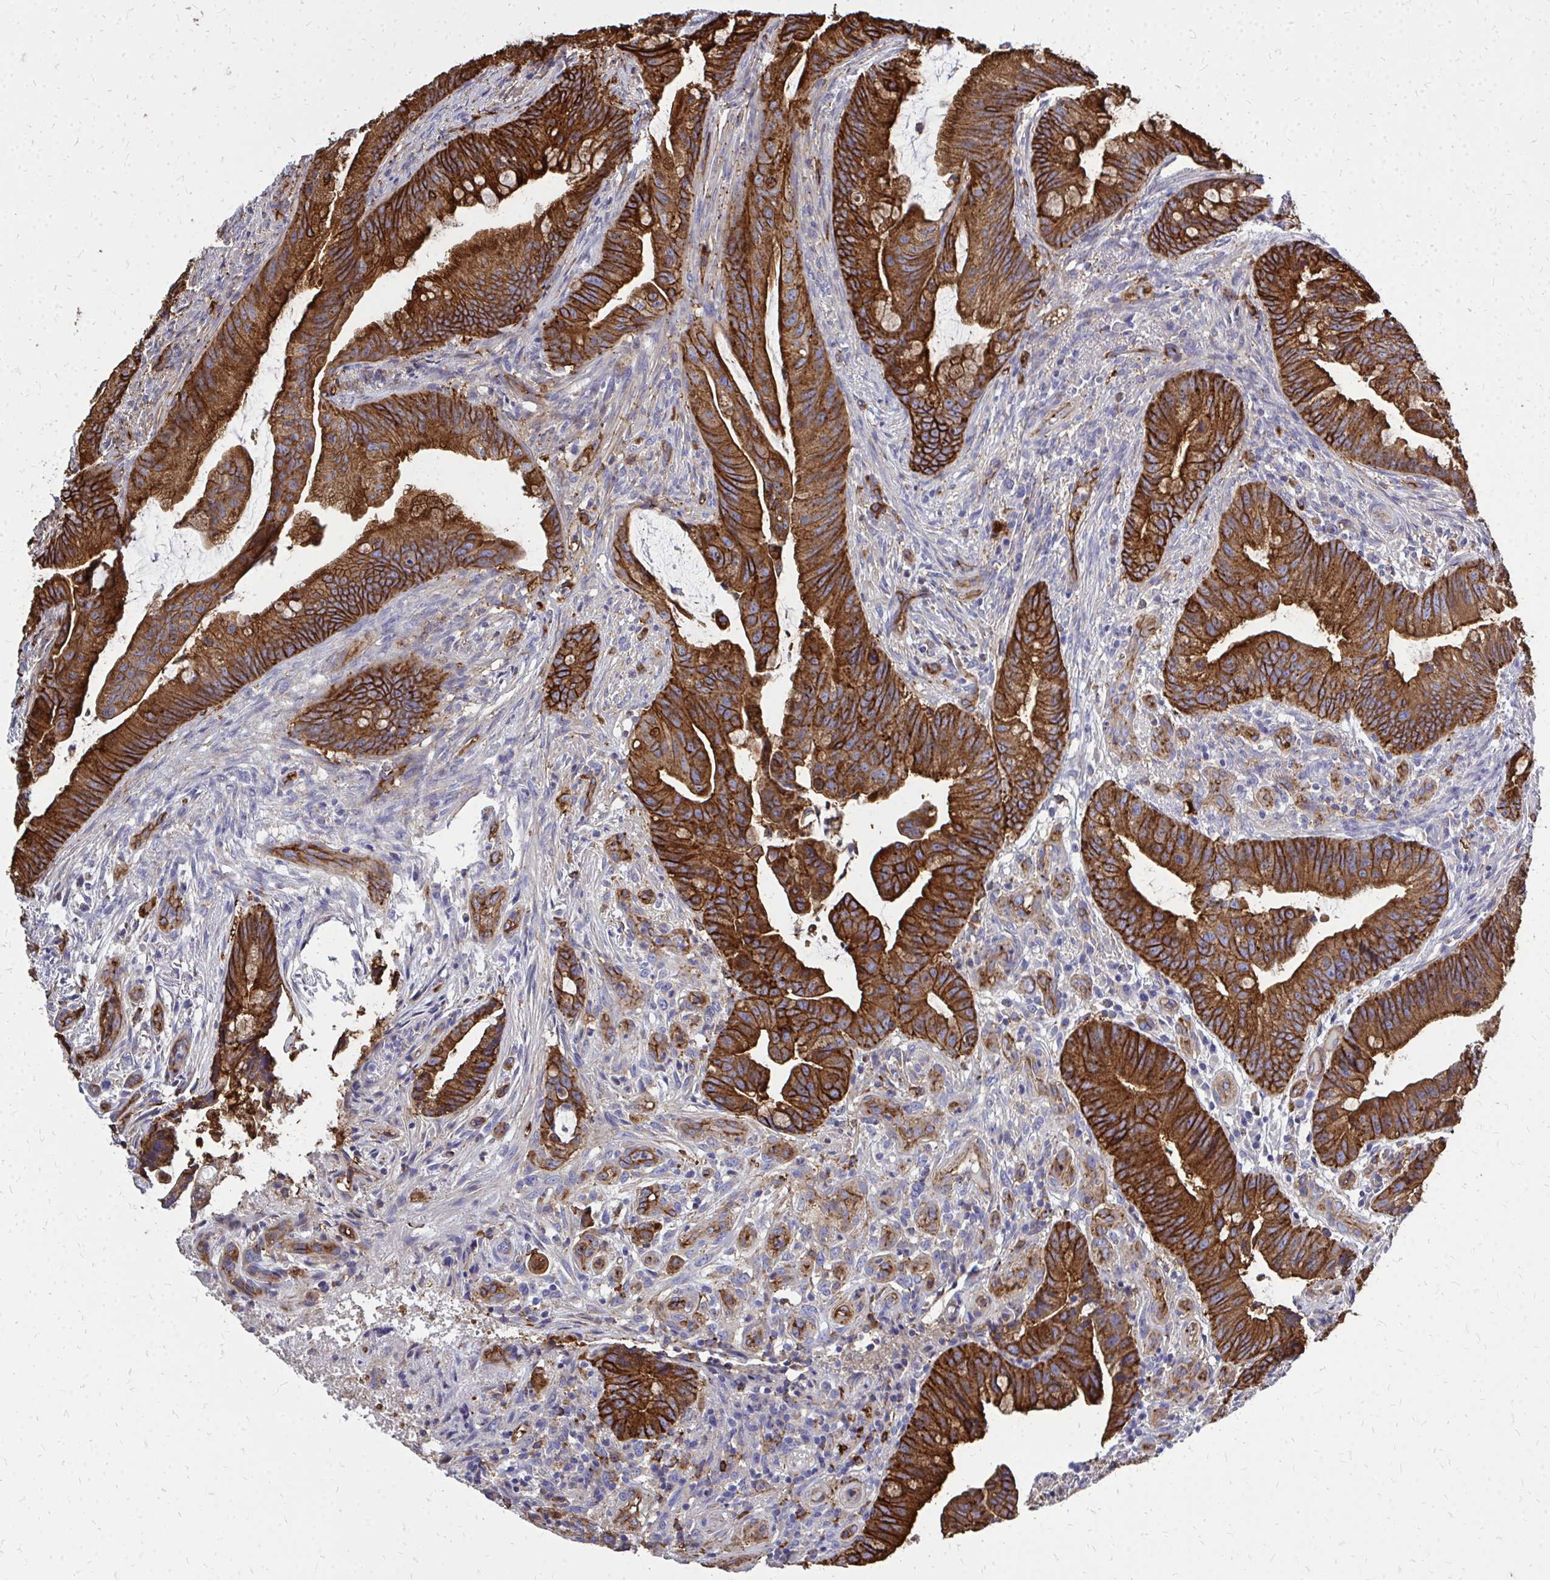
{"staining": {"intensity": "strong", "quantity": ">75%", "location": "cytoplasmic/membranous"}, "tissue": "colorectal cancer", "cell_type": "Tumor cells", "image_type": "cancer", "snomed": [{"axis": "morphology", "description": "Adenocarcinoma, NOS"}, {"axis": "topography", "description": "Colon"}], "caption": "IHC of colorectal cancer demonstrates high levels of strong cytoplasmic/membranous expression in about >75% of tumor cells. Using DAB (brown) and hematoxylin (blue) stains, captured at high magnification using brightfield microscopy.", "gene": "MARCKSL1", "patient": {"sex": "male", "age": 62}}